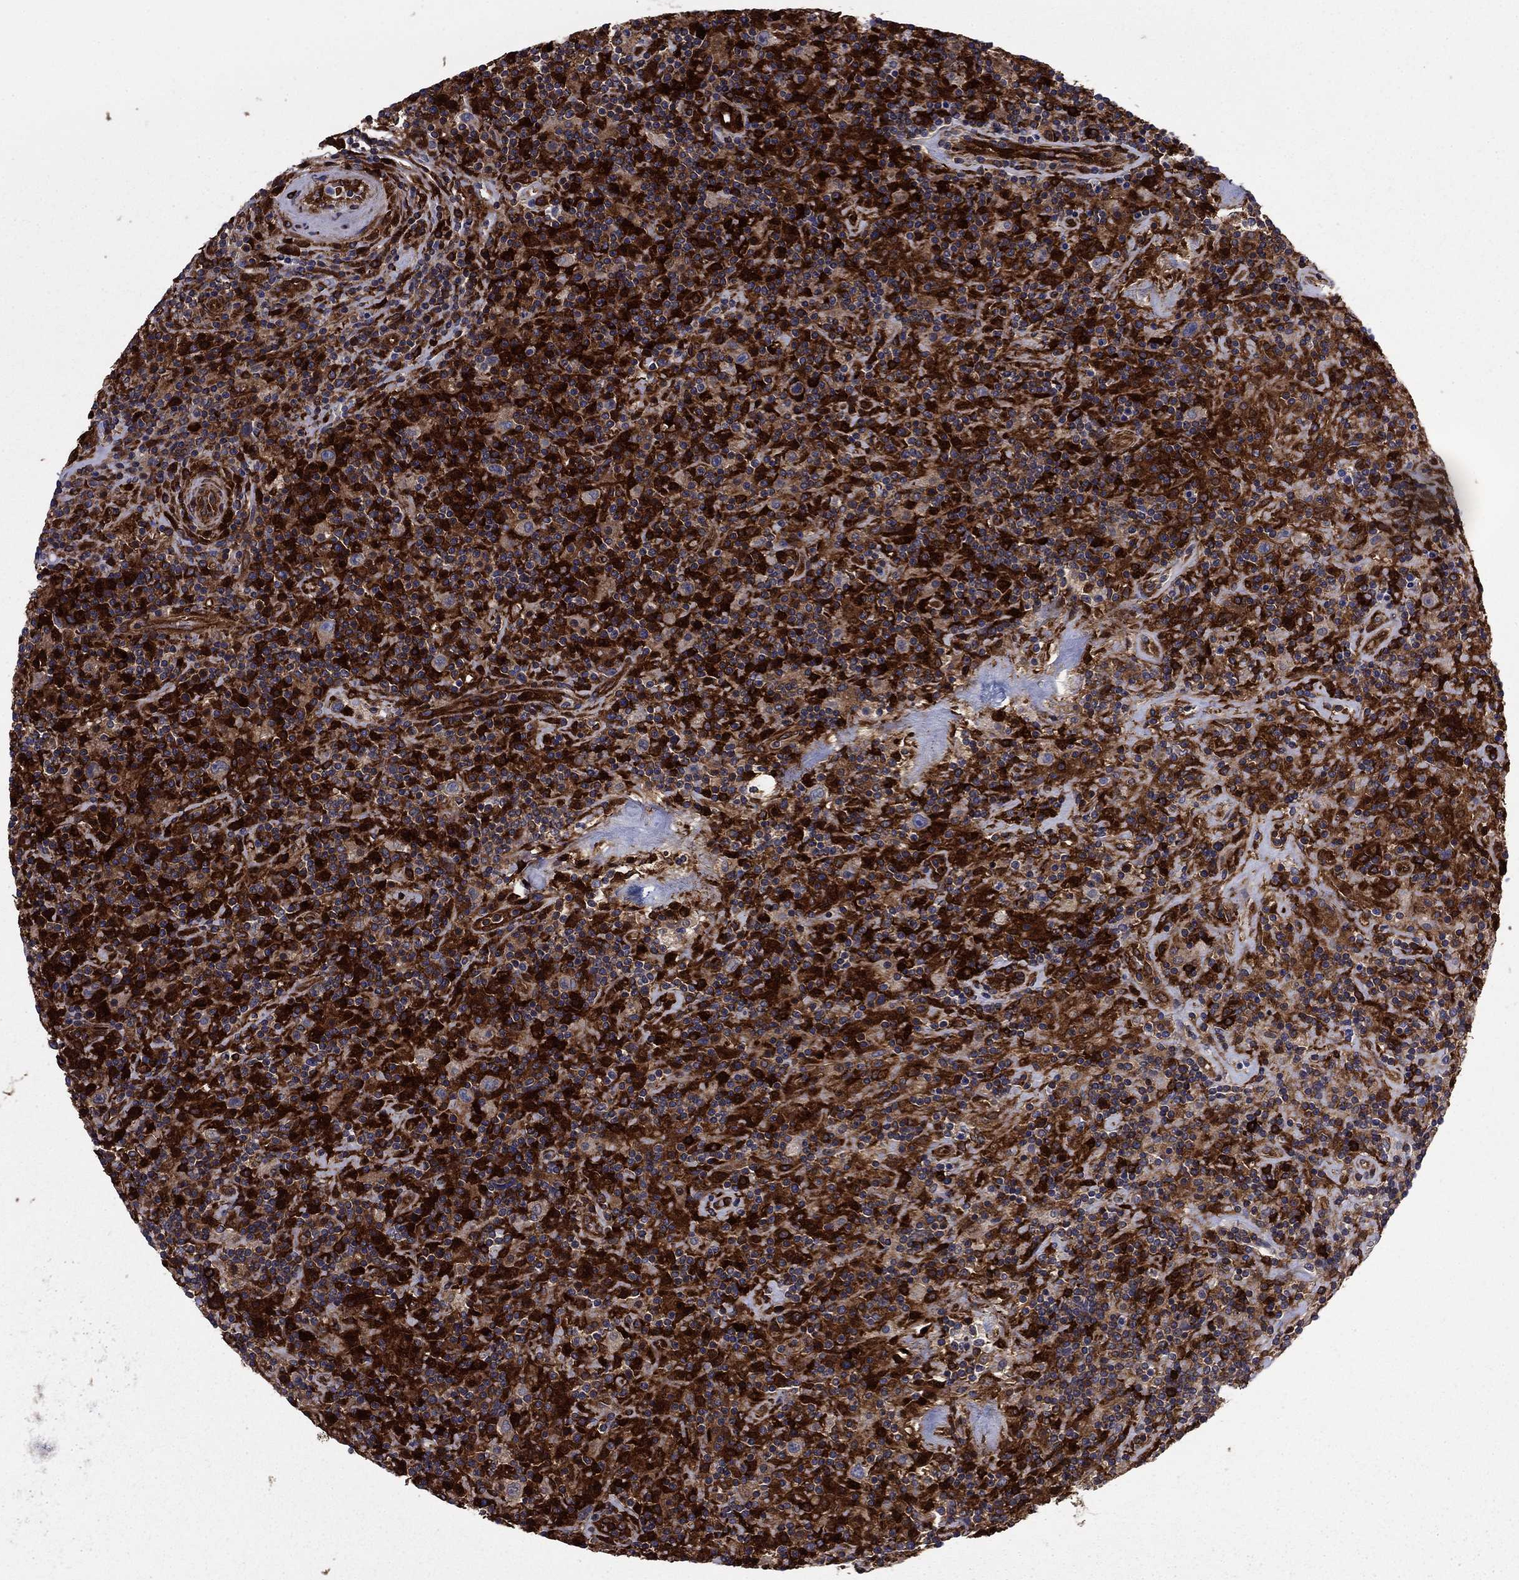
{"staining": {"intensity": "negative", "quantity": "none", "location": "none"}, "tissue": "lymphoma", "cell_type": "Tumor cells", "image_type": "cancer", "snomed": [{"axis": "morphology", "description": "Hodgkin's disease, NOS"}, {"axis": "topography", "description": "Lymph node"}], "caption": "High power microscopy micrograph of an immunohistochemistry micrograph of lymphoma, revealing no significant positivity in tumor cells. Brightfield microscopy of IHC stained with DAB (brown) and hematoxylin (blue), captured at high magnification.", "gene": "EHBP1L1", "patient": {"sex": "male", "age": 70}}